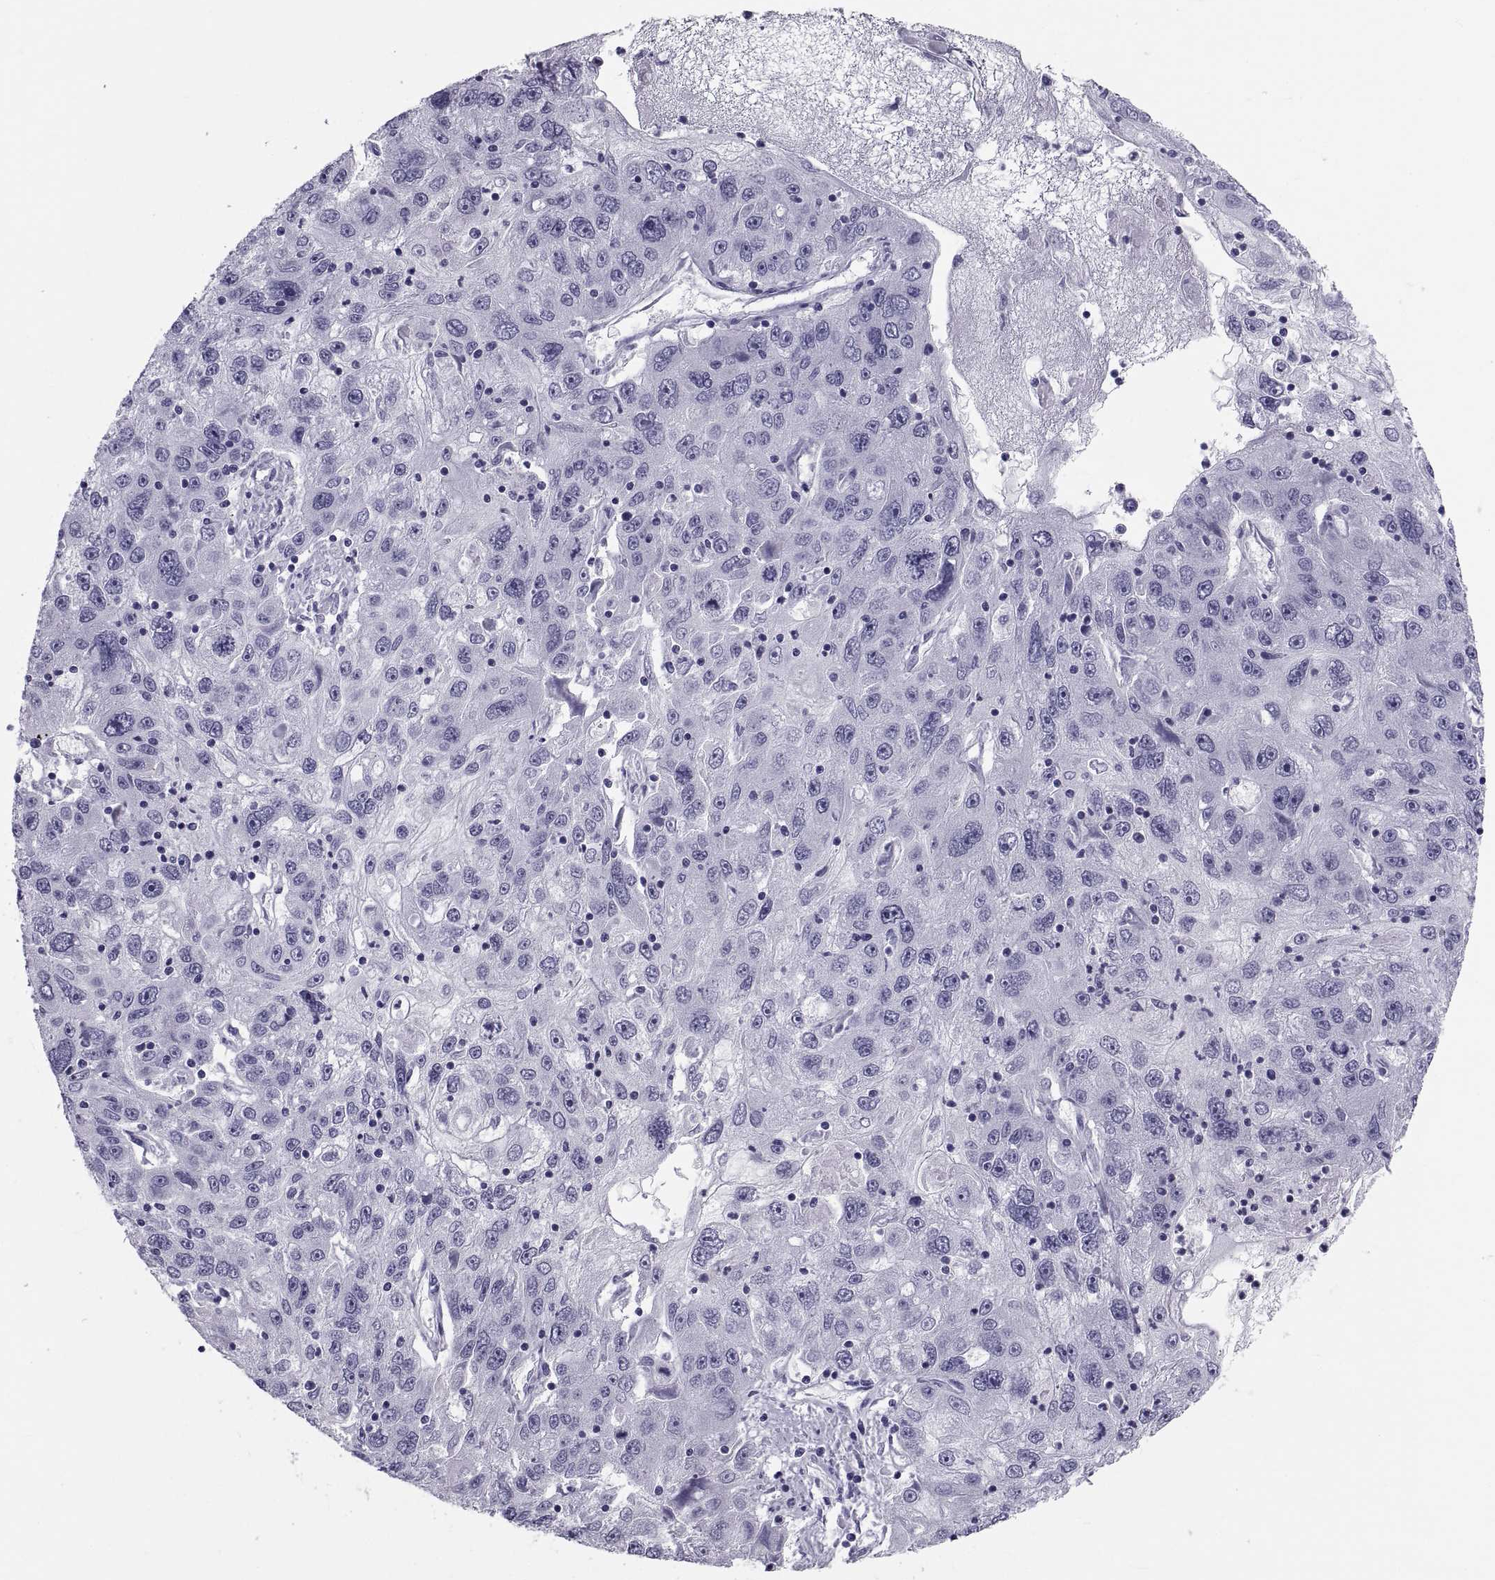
{"staining": {"intensity": "negative", "quantity": "none", "location": "none"}, "tissue": "stomach cancer", "cell_type": "Tumor cells", "image_type": "cancer", "snomed": [{"axis": "morphology", "description": "Adenocarcinoma, NOS"}, {"axis": "topography", "description": "Stomach"}], "caption": "IHC photomicrograph of neoplastic tissue: stomach cancer (adenocarcinoma) stained with DAB (3,3'-diaminobenzidine) reveals no significant protein expression in tumor cells.", "gene": "DEFB129", "patient": {"sex": "male", "age": 56}}